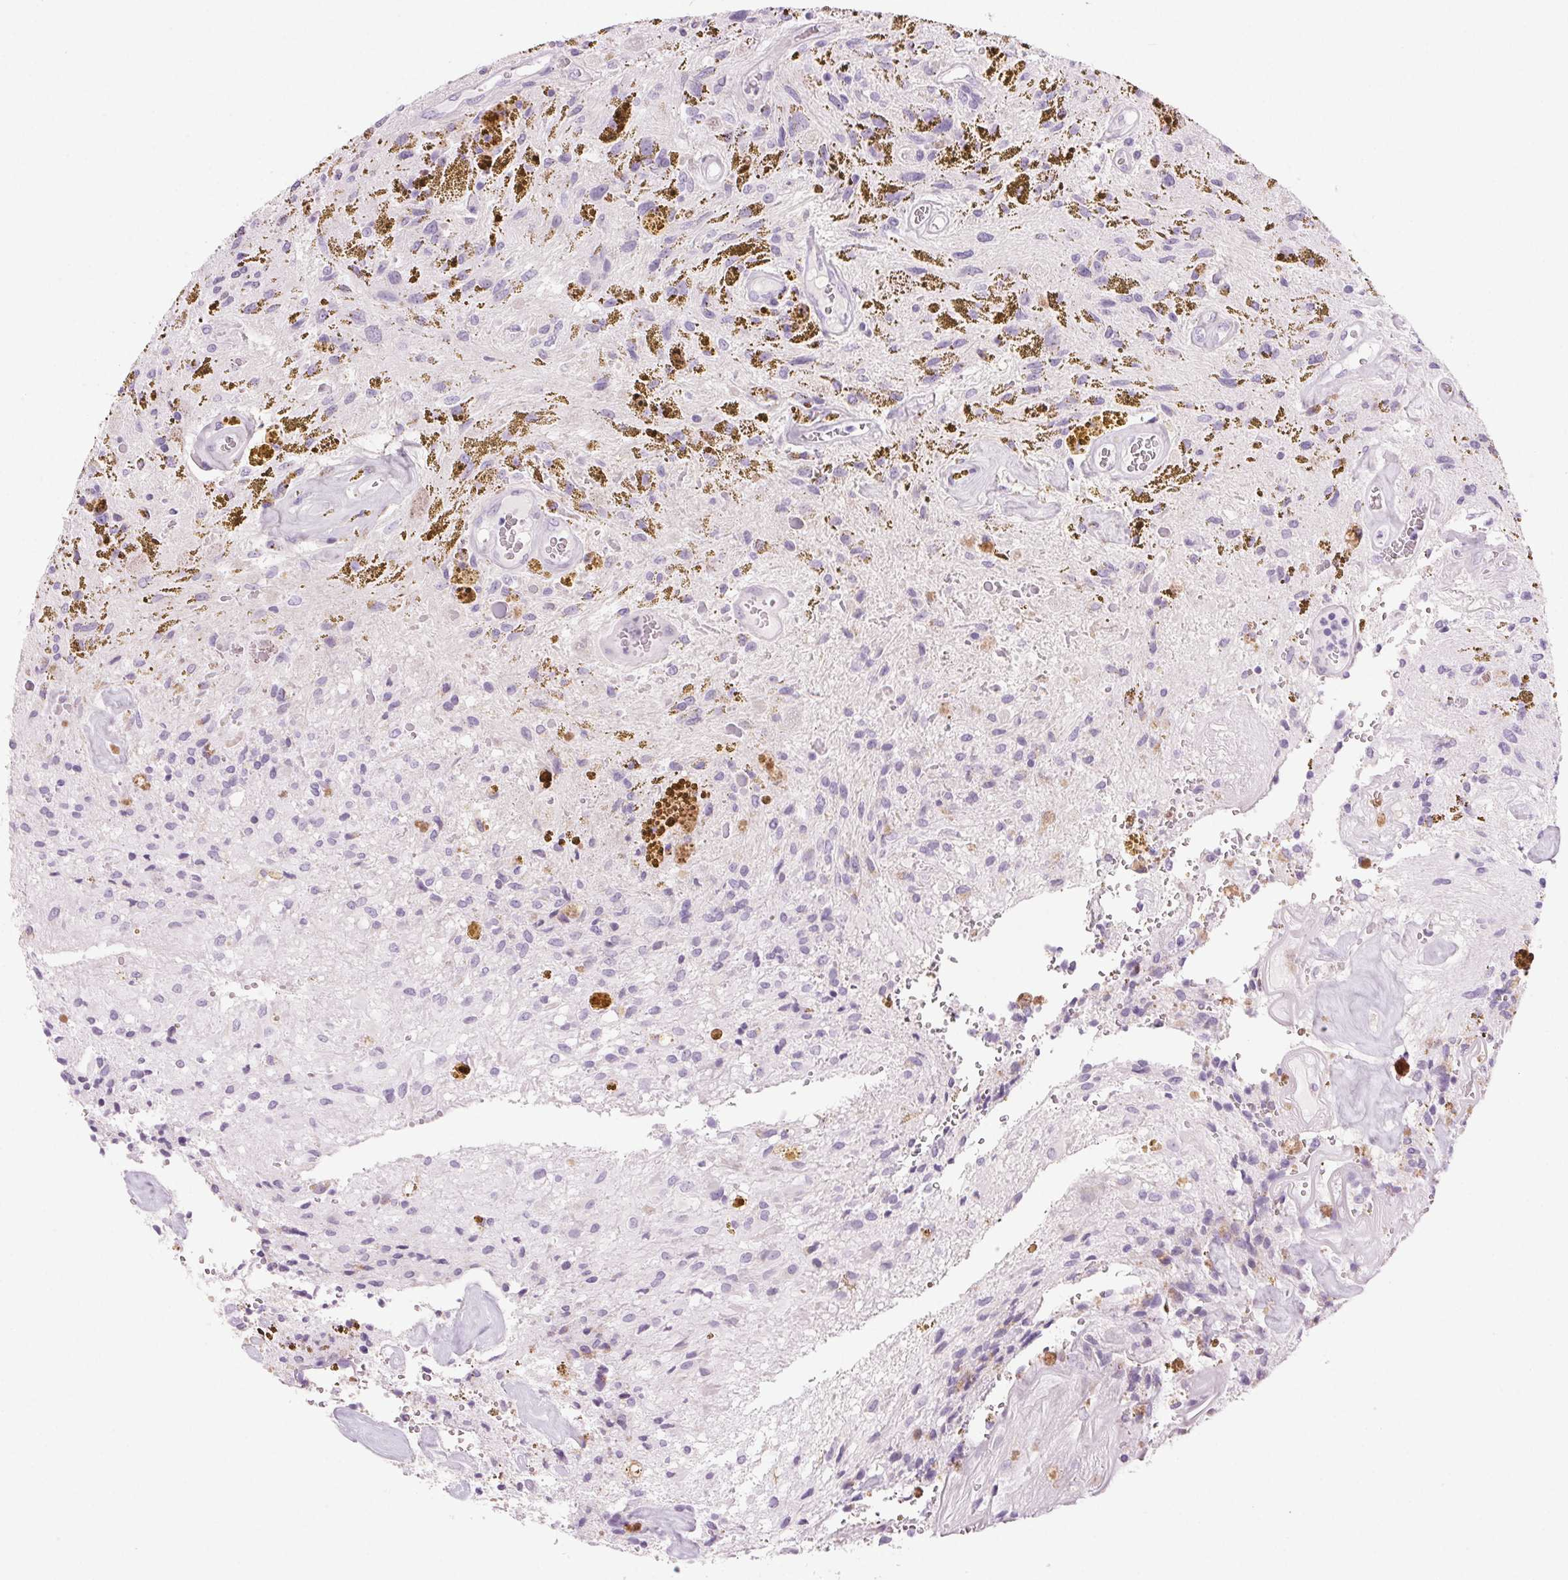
{"staining": {"intensity": "negative", "quantity": "none", "location": "none"}, "tissue": "glioma", "cell_type": "Tumor cells", "image_type": "cancer", "snomed": [{"axis": "morphology", "description": "Glioma, malignant, Low grade"}, {"axis": "topography", "description": "Cerebellum"}], "caption": "Protein analysis of glioma exhibits no significant positivity in tumor cells.", "gene": "LRP2", "patient": {"sex": "female", "age": 14}}